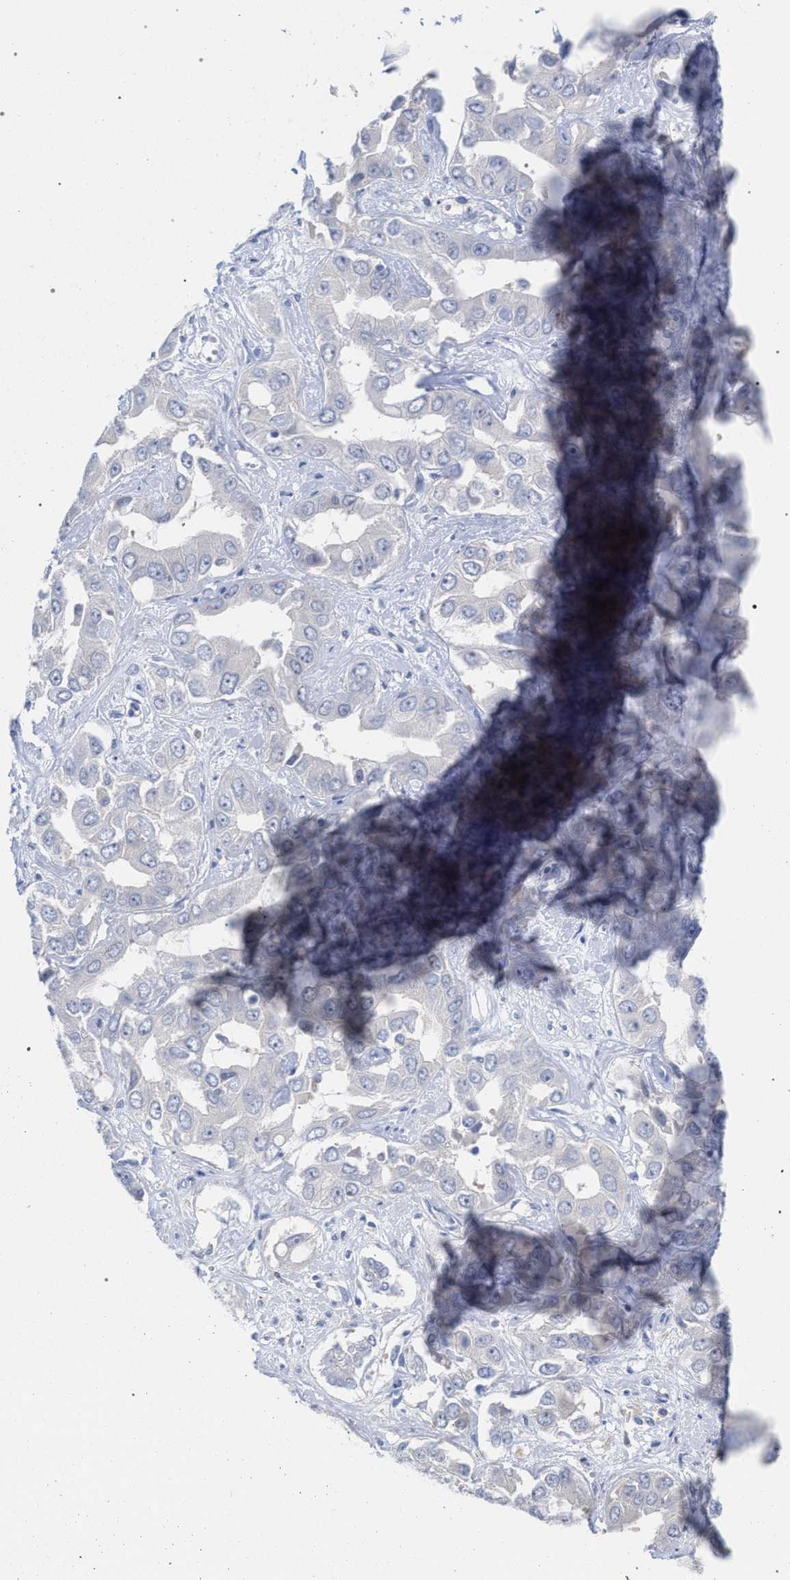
{"staining": {"intensity": "negative", "quantity": "none", "location": "none"}, "tissue": "liver cancer", "cell_type": "Tumor cells", "image_type": "cancer", "snomed": [{"axis": "morphology", "description": "Cholangiocarcinoma"}, {"axis": "topography", "description": "Liver"}], "caption": "Immunohistochemistry image of liver cancer stained for a protein (brown), which exhibits no positivity in tumor cells. (Immunohistochemistry, brightfield microscopy, high magnification).", "gene": "FHOD3", "patient": {"sex": "female", "age": 52}}